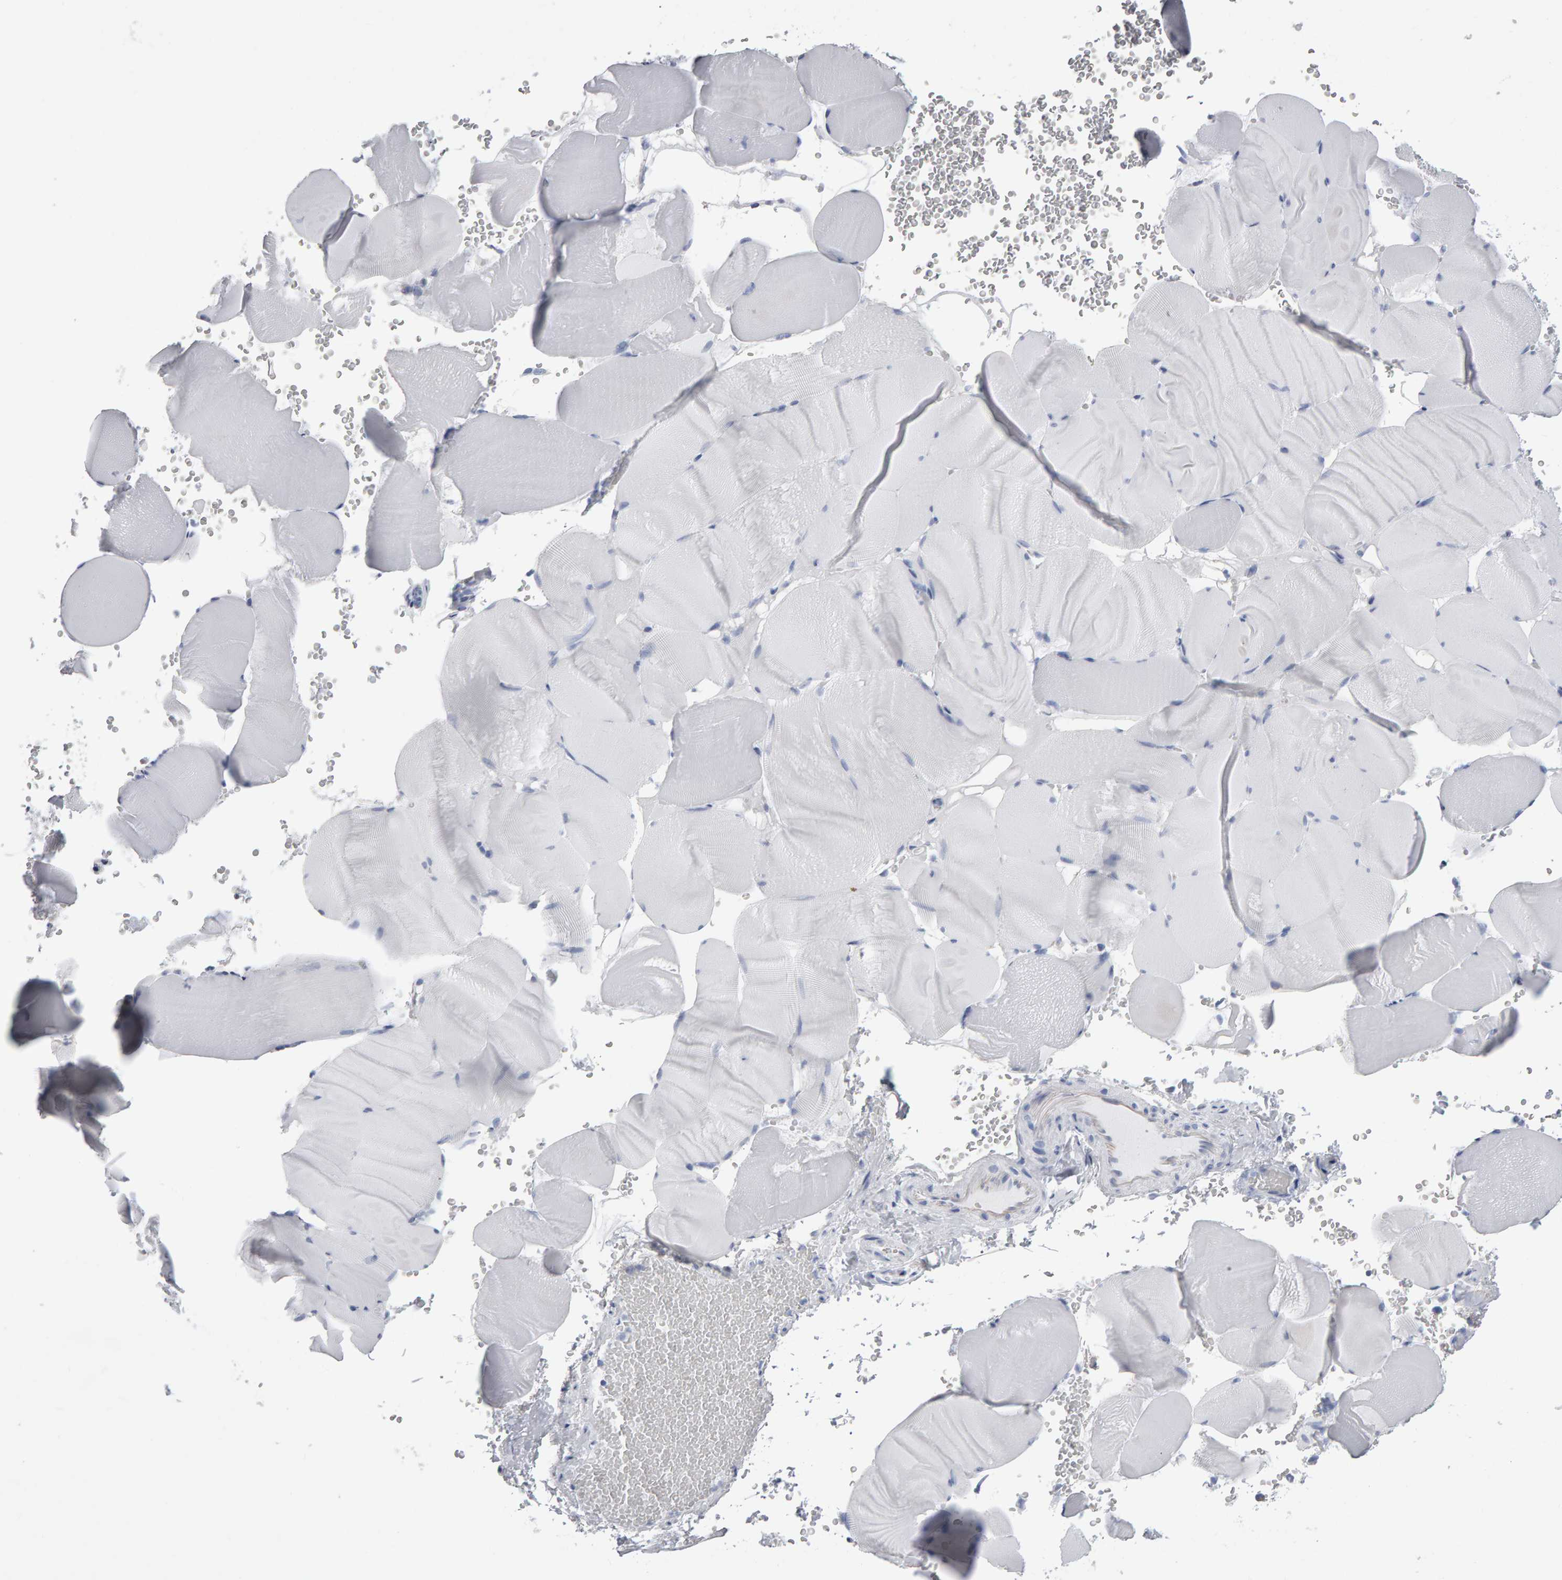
{"staining": {"intensity": "negative", "quantity": "none", "location": "none"}, "tissue": "skeletal muscle", "cell_type": "Myocytes", "image_type": "normal", "snomed": [{"axis": "morphology", "description": "Normal tissue, NOS"}, {"axis": "topography", "description": "Skeletal muscle"}], "caption": "Skeletal muscle was stained to show a protein in brown. There is no significant positivity in myocytes. (DAB (3,3'-diaminobenzidine) immunohistochemistry (IHC), high magnification).", "gene": "NCDN", "patient": {"sex": "male", "age": 62}}